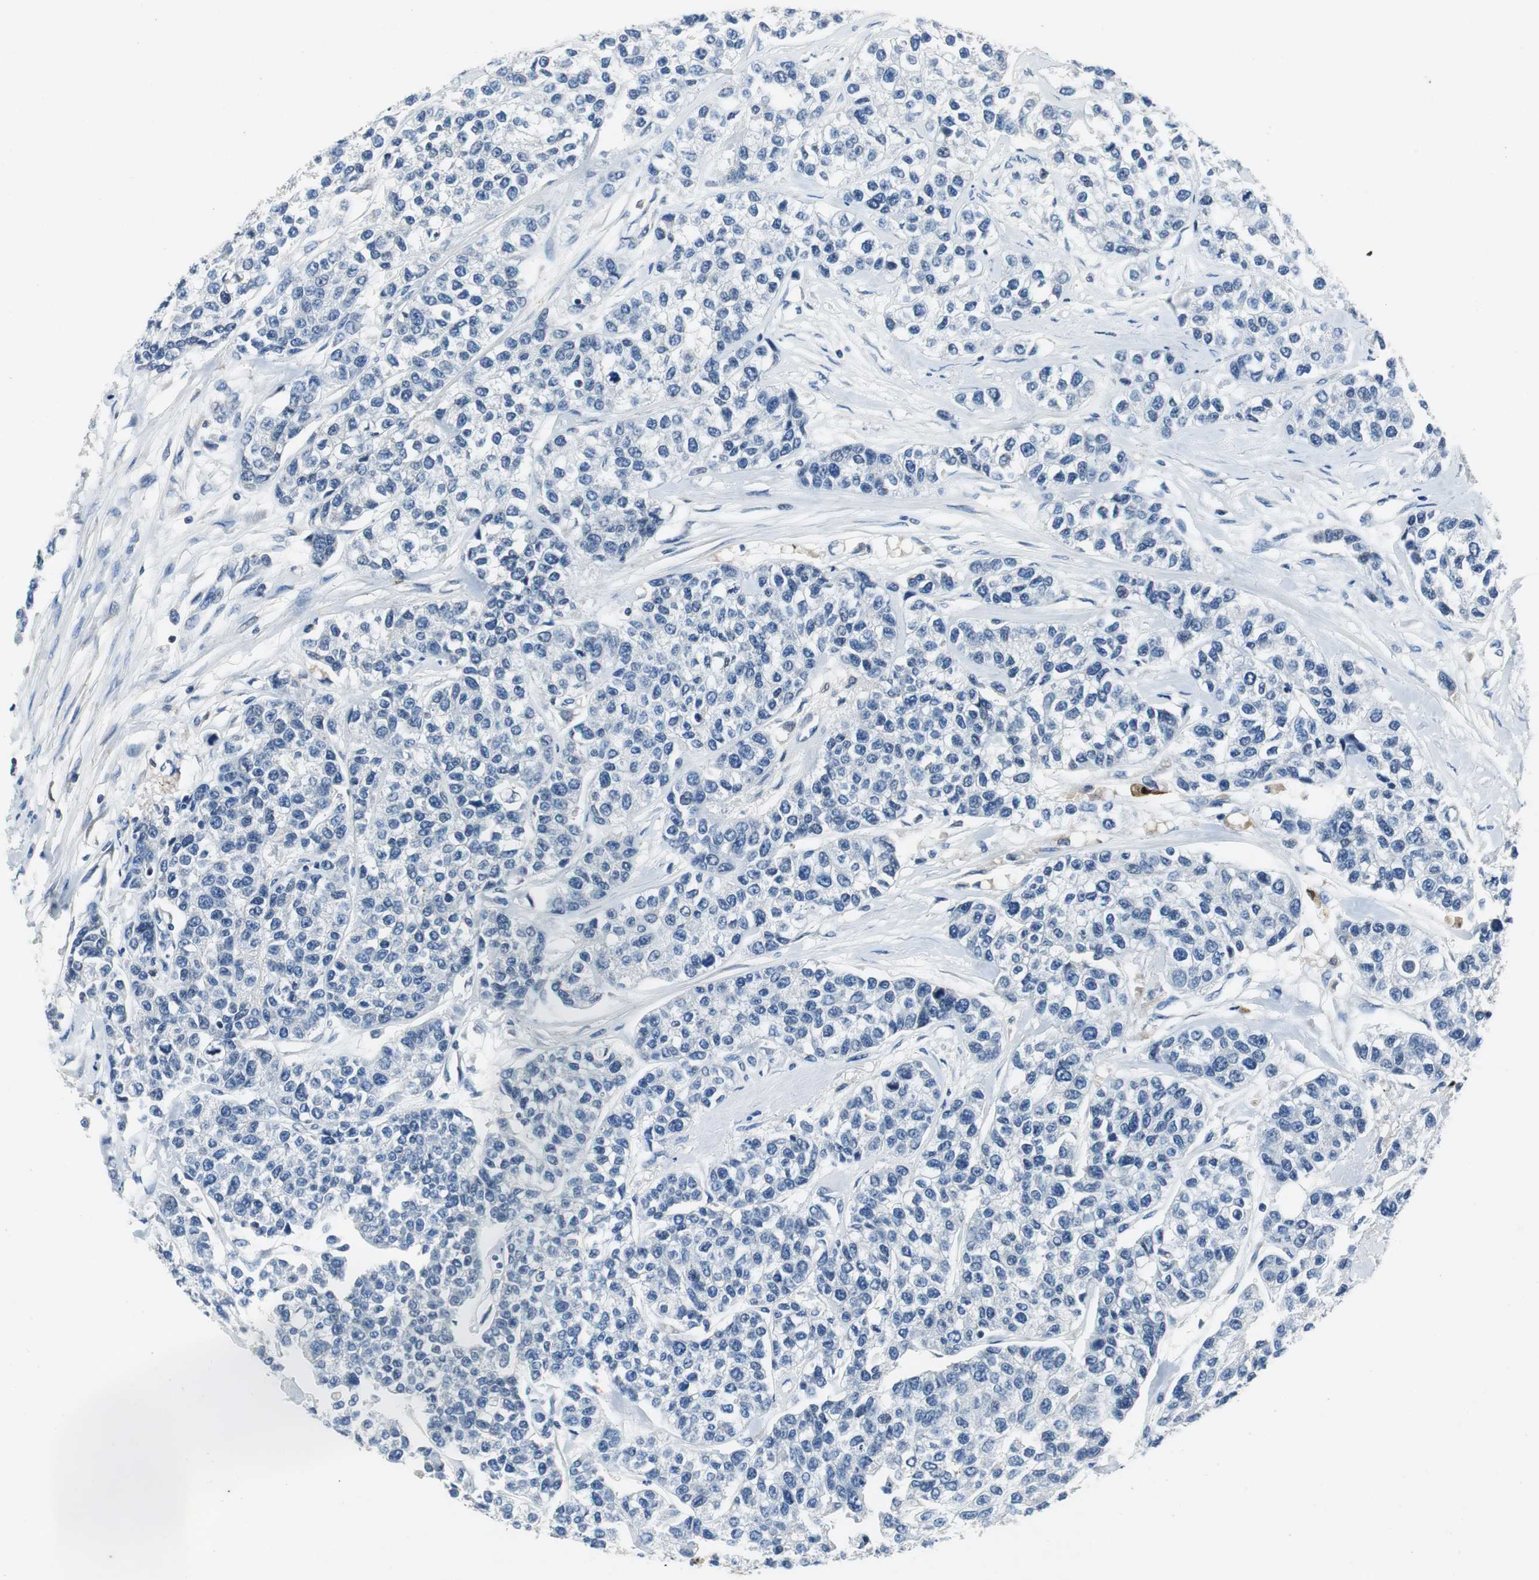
{"staining": {"intensity": "negative", "quantity": "none", "location": "none"}, "tissue": "breast cancer", "cell_type": "Tumor cells", "image_type": "cancer", "snomed": [{"axis": "morphology", "description": "Duct carcinoma"}, {"axis": "topography", "description": "Breast"}], "caption": "Immunohistochemistry photomicrograph of neoplastic tissue: human invasive ductal carcinoma (breast) stained with DAB (3,3'-diaminobenzidine) exhibits no significant protein staining in tumor cells.", "gene": "ORM1", "patient": {"sex": "female", "age": 51}}